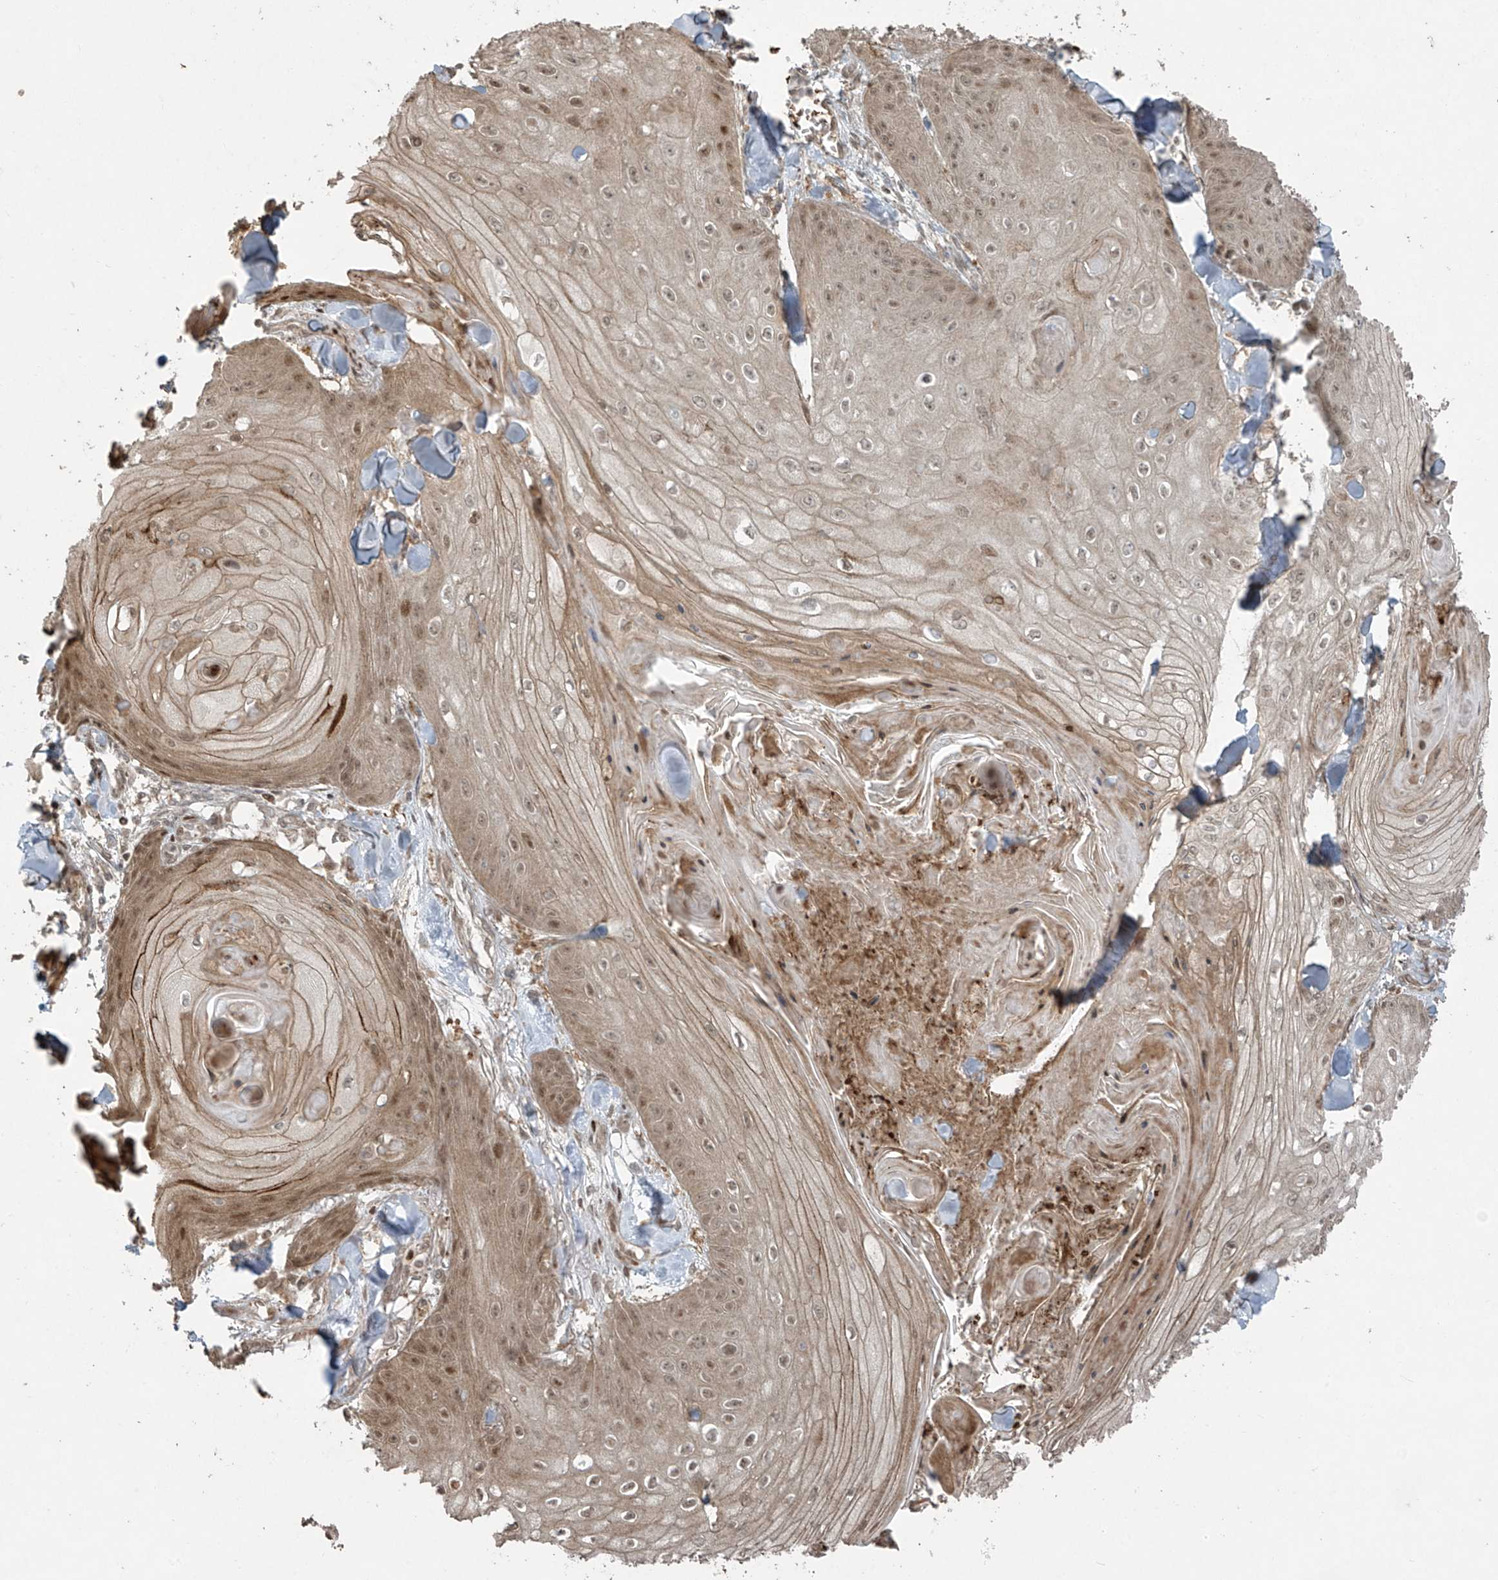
{"staining": {"intensity": "moderate", "quantity": "25%-75%", "location": "cytoplasmic/membranous,nuclear"}, "tissue": "skin cancer", "cell_type": "Tumor cells", "image_type": "cancer", "snomed": [{"axis": "morphology", "description": "Squamous cell carcinoma, NOS"}, {"axis": "topography", "description": "Skin"}], "caption": "Immunohistochemical staining of human skin cancer (squamous cell carcinoma) demonstrates moderate cytoplasmic/membranous and nuclear protein staining in approximately 25%-75% of tumor cells.", "gene": "TTC22", "patient": {"sex": "male", "age": 74}}